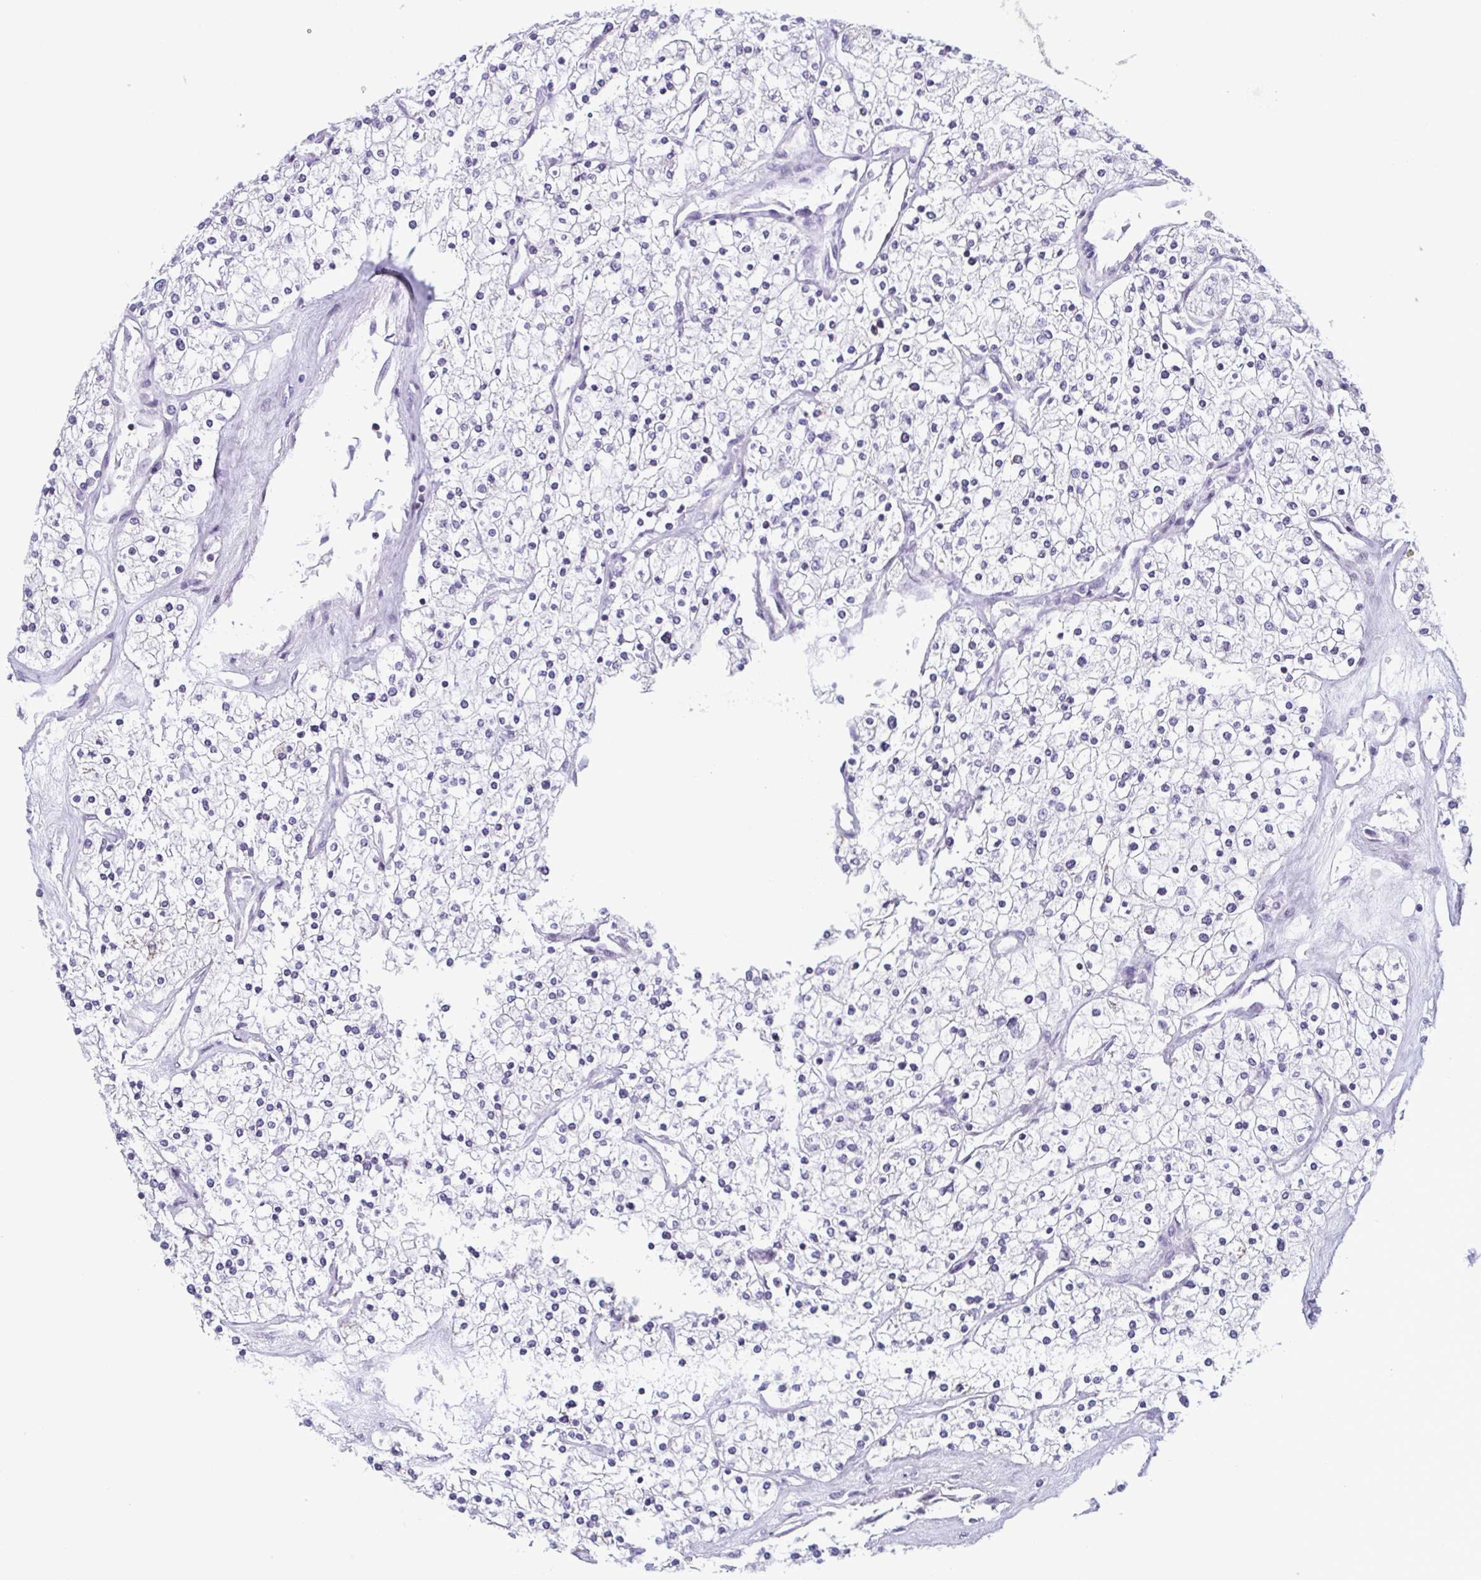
{"staining": {"intensity": "negative", "quantity": "none", "location": "none"}, "tissue": "renal cancer", "cell_type": "Tumor cells", "image_type": "cancer", "snomed": [{"axis": "morphology", "description": "Adenocarcinoma, NOS"}, {"axis": "topography", "description": "Kidney"}], "caption": "There is no significant positivity in tumor cells of adenocarcinoma (renal).", "gene": "IRF1", "patient": {"sex": "male", "age": 80}}